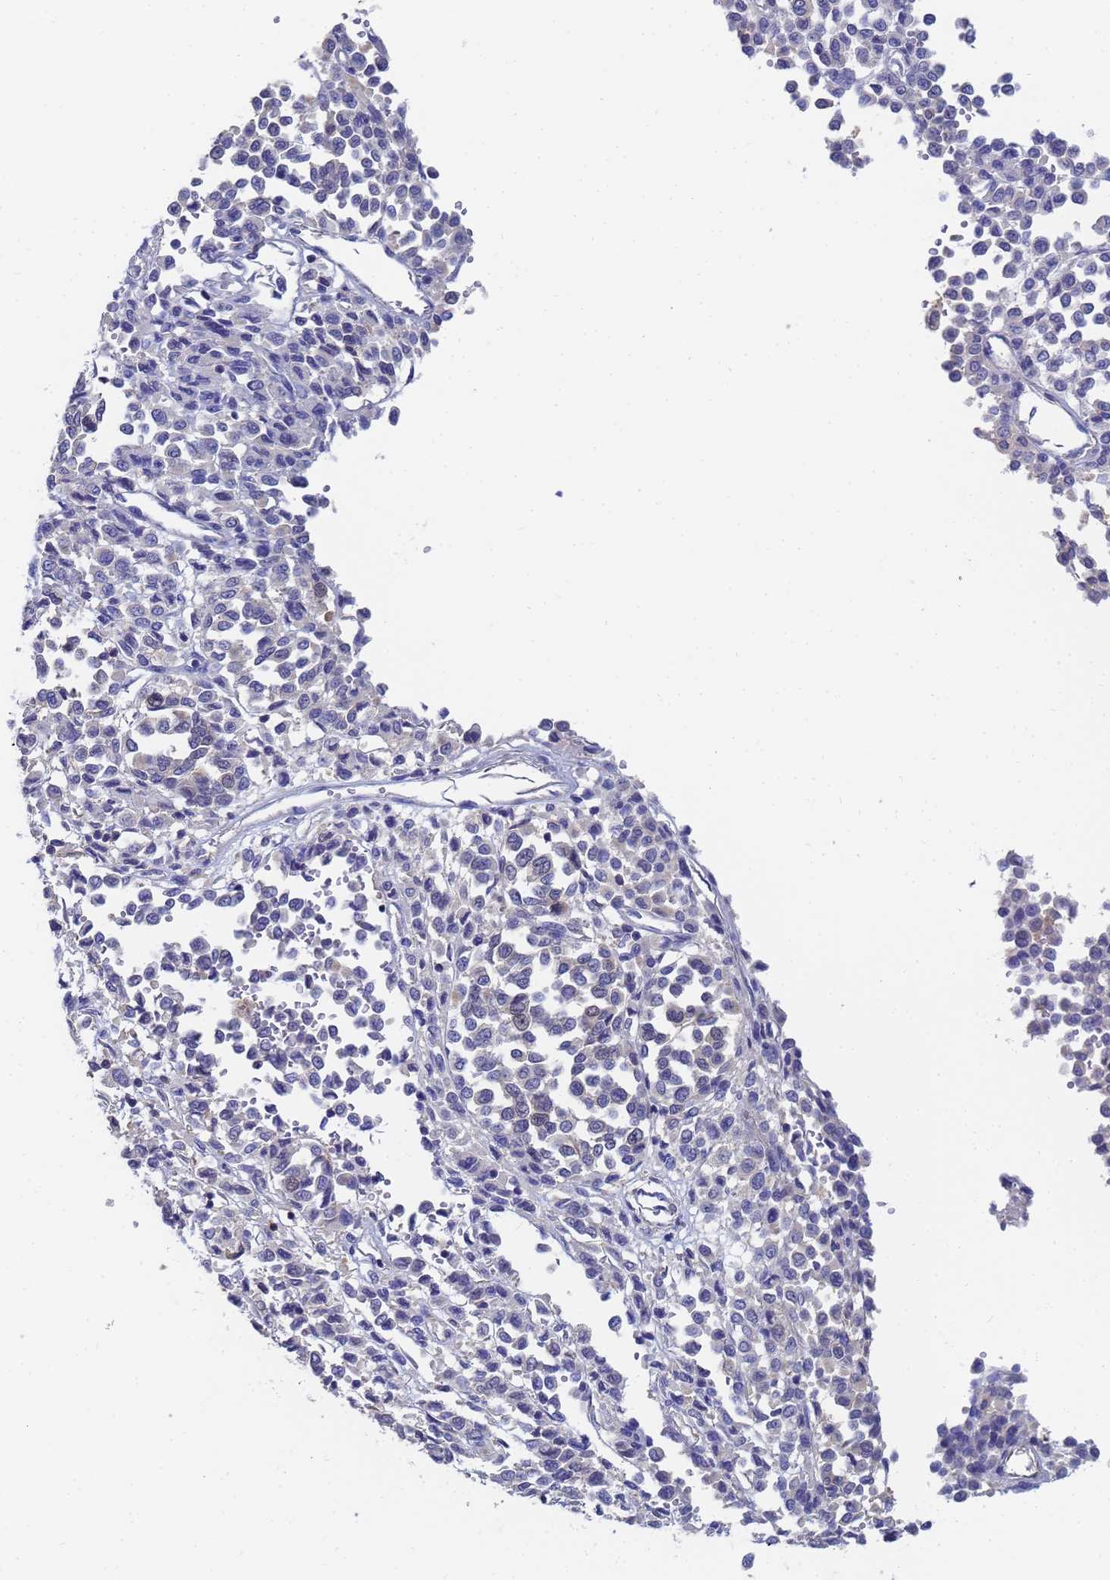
{"staining": {"intensity": "negative", "quantity": "none", "location": "none"}, "tissue": "melanoma", "cell_type": "Tumor cells", "image_type": "cancer", "snomed": [{"axis": "morphology", "description": "Malignant melanoma, Metastatic site"}, {"axis": "topography", "description": "Pancreas"}], "caption": "Protein analysis of malignant melanoma (metastatic site) shows no significant staining in tumor cells. (DAB immunohistochemistry (IHC) with hematoxylin counter stain).", "gene": "GCHFR", "patient": {"sex": "female", "age": 30}}